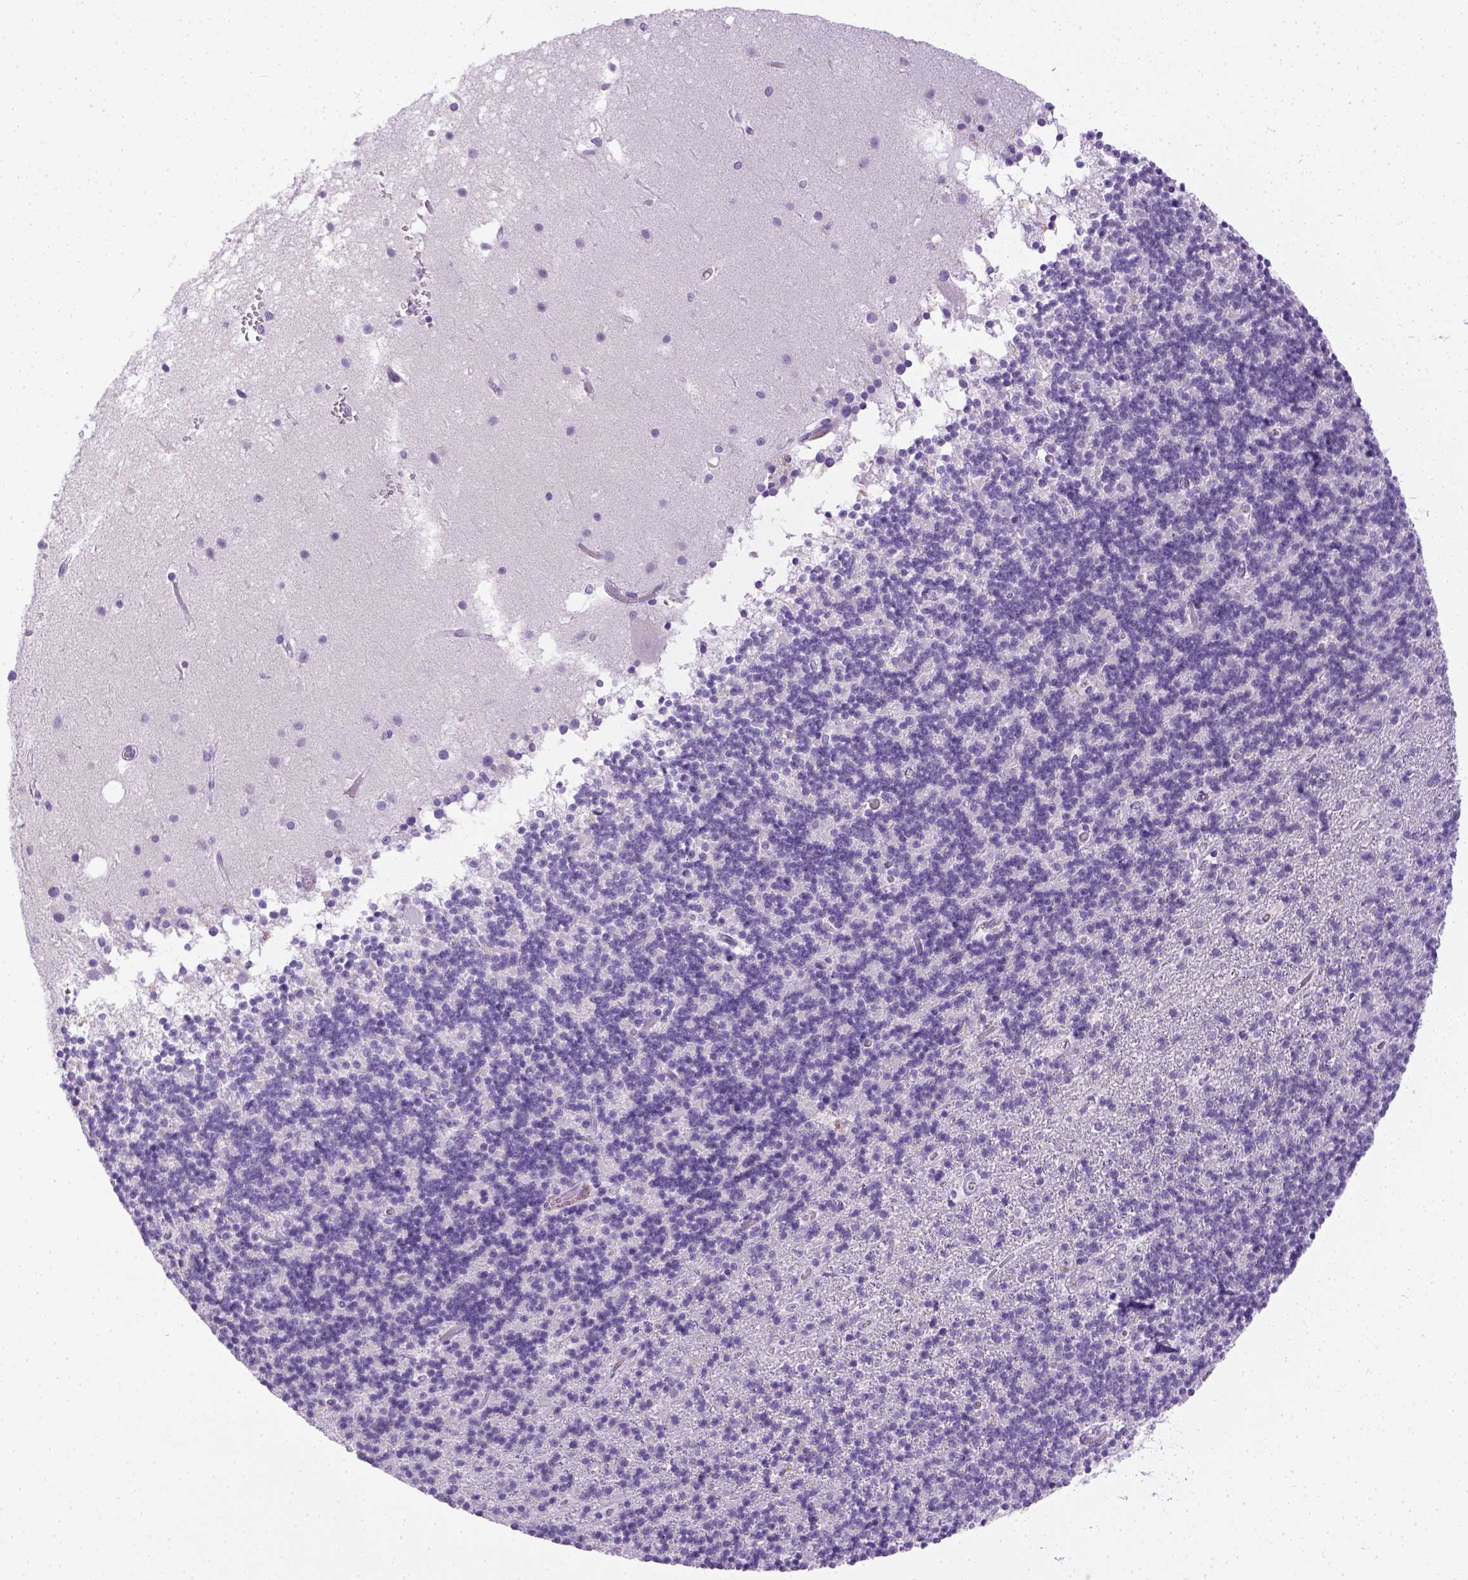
{"staining": {"intensity": "negative", "quantity": "none", "location": "none"}, "tissue": "cerebellum", "cell_type": "Cells in granular layer", "image_type": "normal", "snomed": [{"axis": "morphology", "description": "Normal tissue, NOS"}, {"axis": "topography", "description": "Cerebellum"}], "caption": "Image shows no protein staining in cells in granular layer of normal cerebellum.", "gene": "LGSN", "patient": {"sex": "male", "age": 70}}